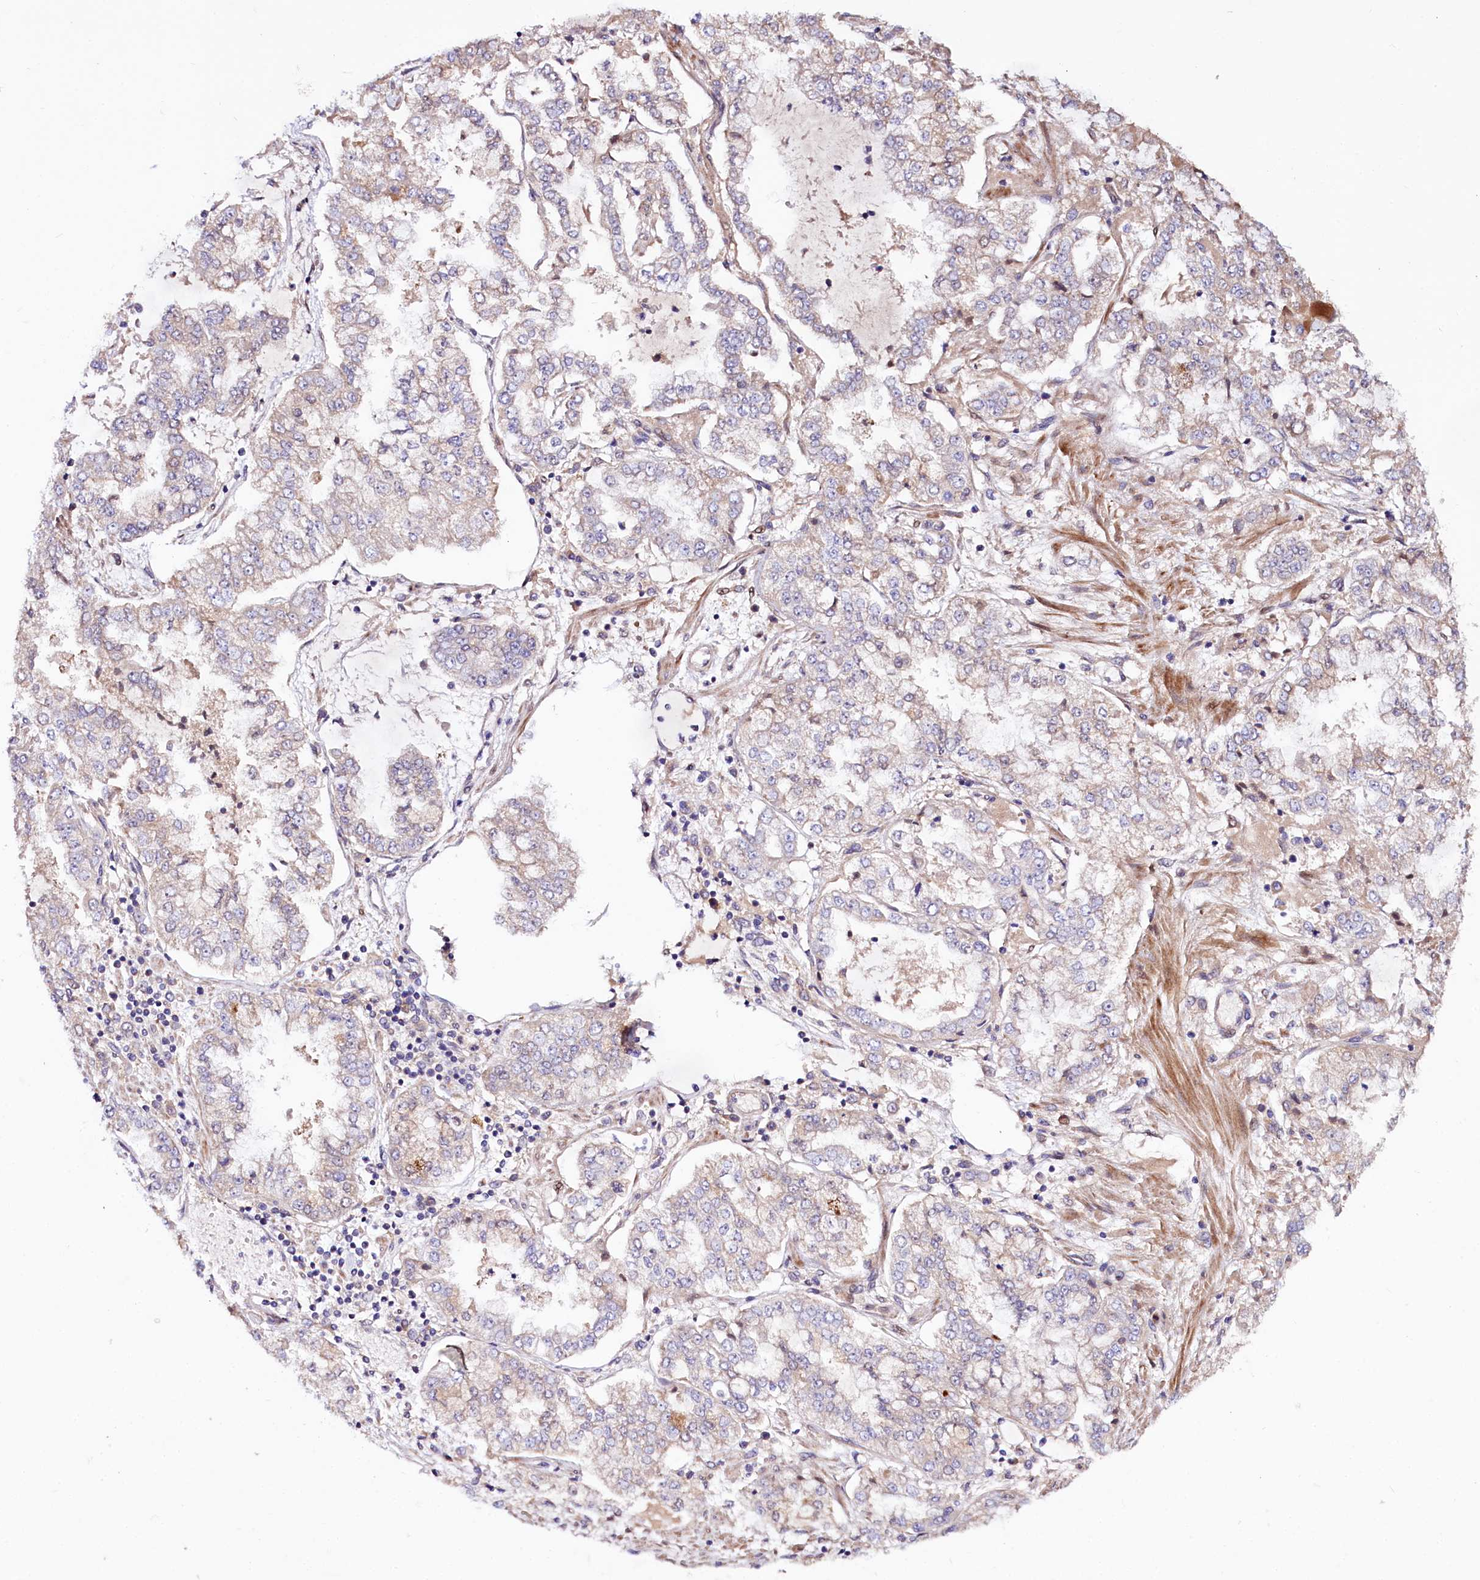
{"staining": {"intensity": "weak", "quantity": "<25%", "location": "cytoplasmic/membranous"}, "tissue": "stomach cancer", "cell_type": "Tumor cells", "image_type": "cancer", "snomed": [{"axis": "morphology", "description": "Adenocarcinoma, NOS"}, {"axis": "topography", "description": "Stomach"}], "caption": "An immunohistochemistry (IHC) photomicrograph of adenocarcinoma (stomach) is shown. There is no staining in tumor cells of adenocarcinoma (stomach). (DAB immunohistochemistry visualized using brightfield microscopy, high magnification).", "gene": "PDZRN3", "patient": {"sex": "male", "age": 76}}